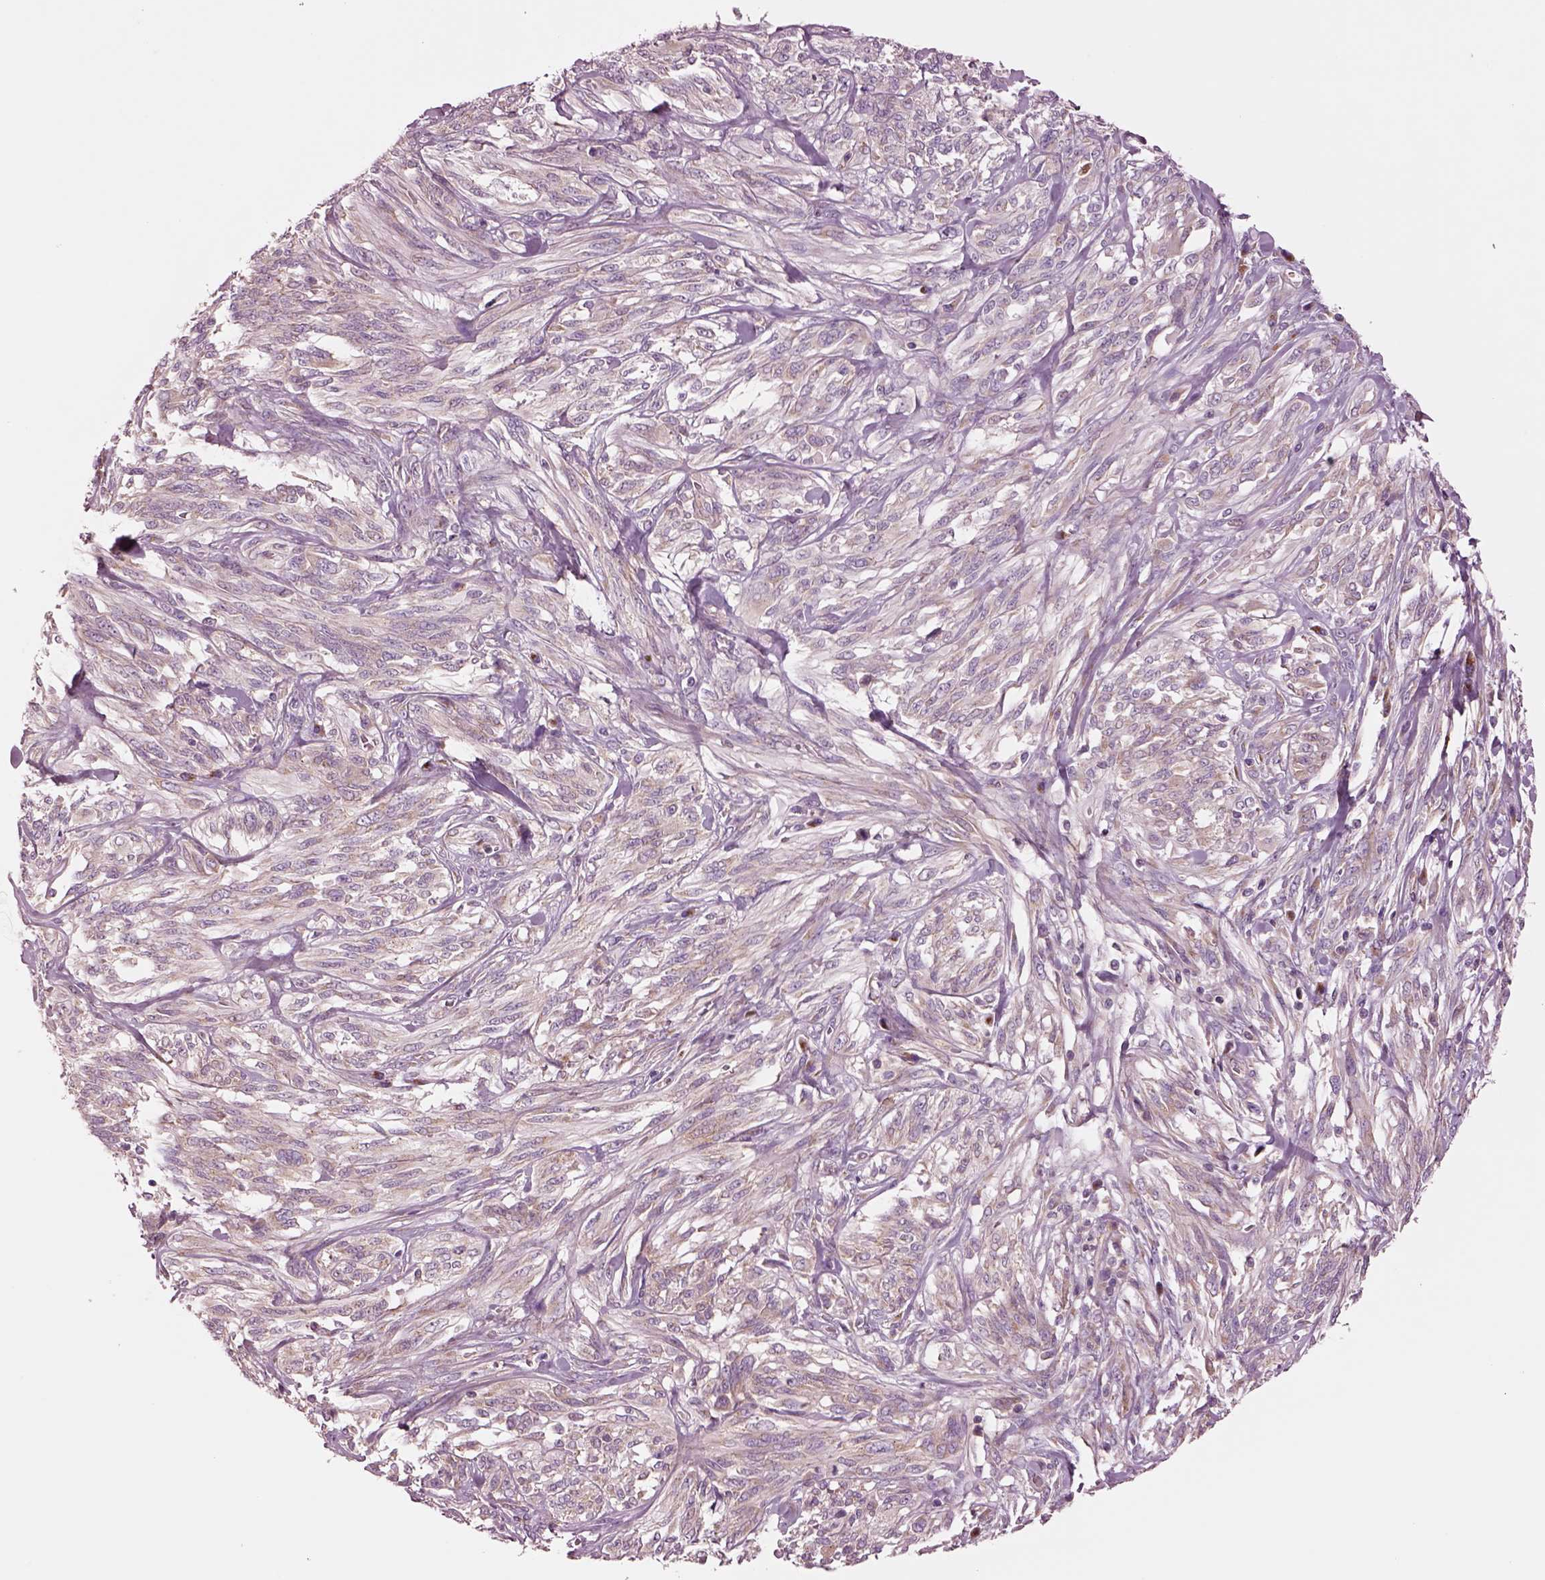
{"staining": {"intensity": "weak", "quantity": ">75%", "location": "cytoplasmic/membranous"}, "tissue": "melanoma", "cell_type": "Tumor cells", "image_type": "cancer", "snomed": [{"axis": "morphology", "description": "Malignant melanoma, NOS"}, {"axis": "topography", "description": "Skin"}], "caption": "There is low levels of weak cytoplasmic/membranous positivity in tumor cells of malignant melanoma, as demonstrated by immunohistochemical staining (brown color).", "gene": "SEC23A", "patient": {"sex": "female", "age": 91}}